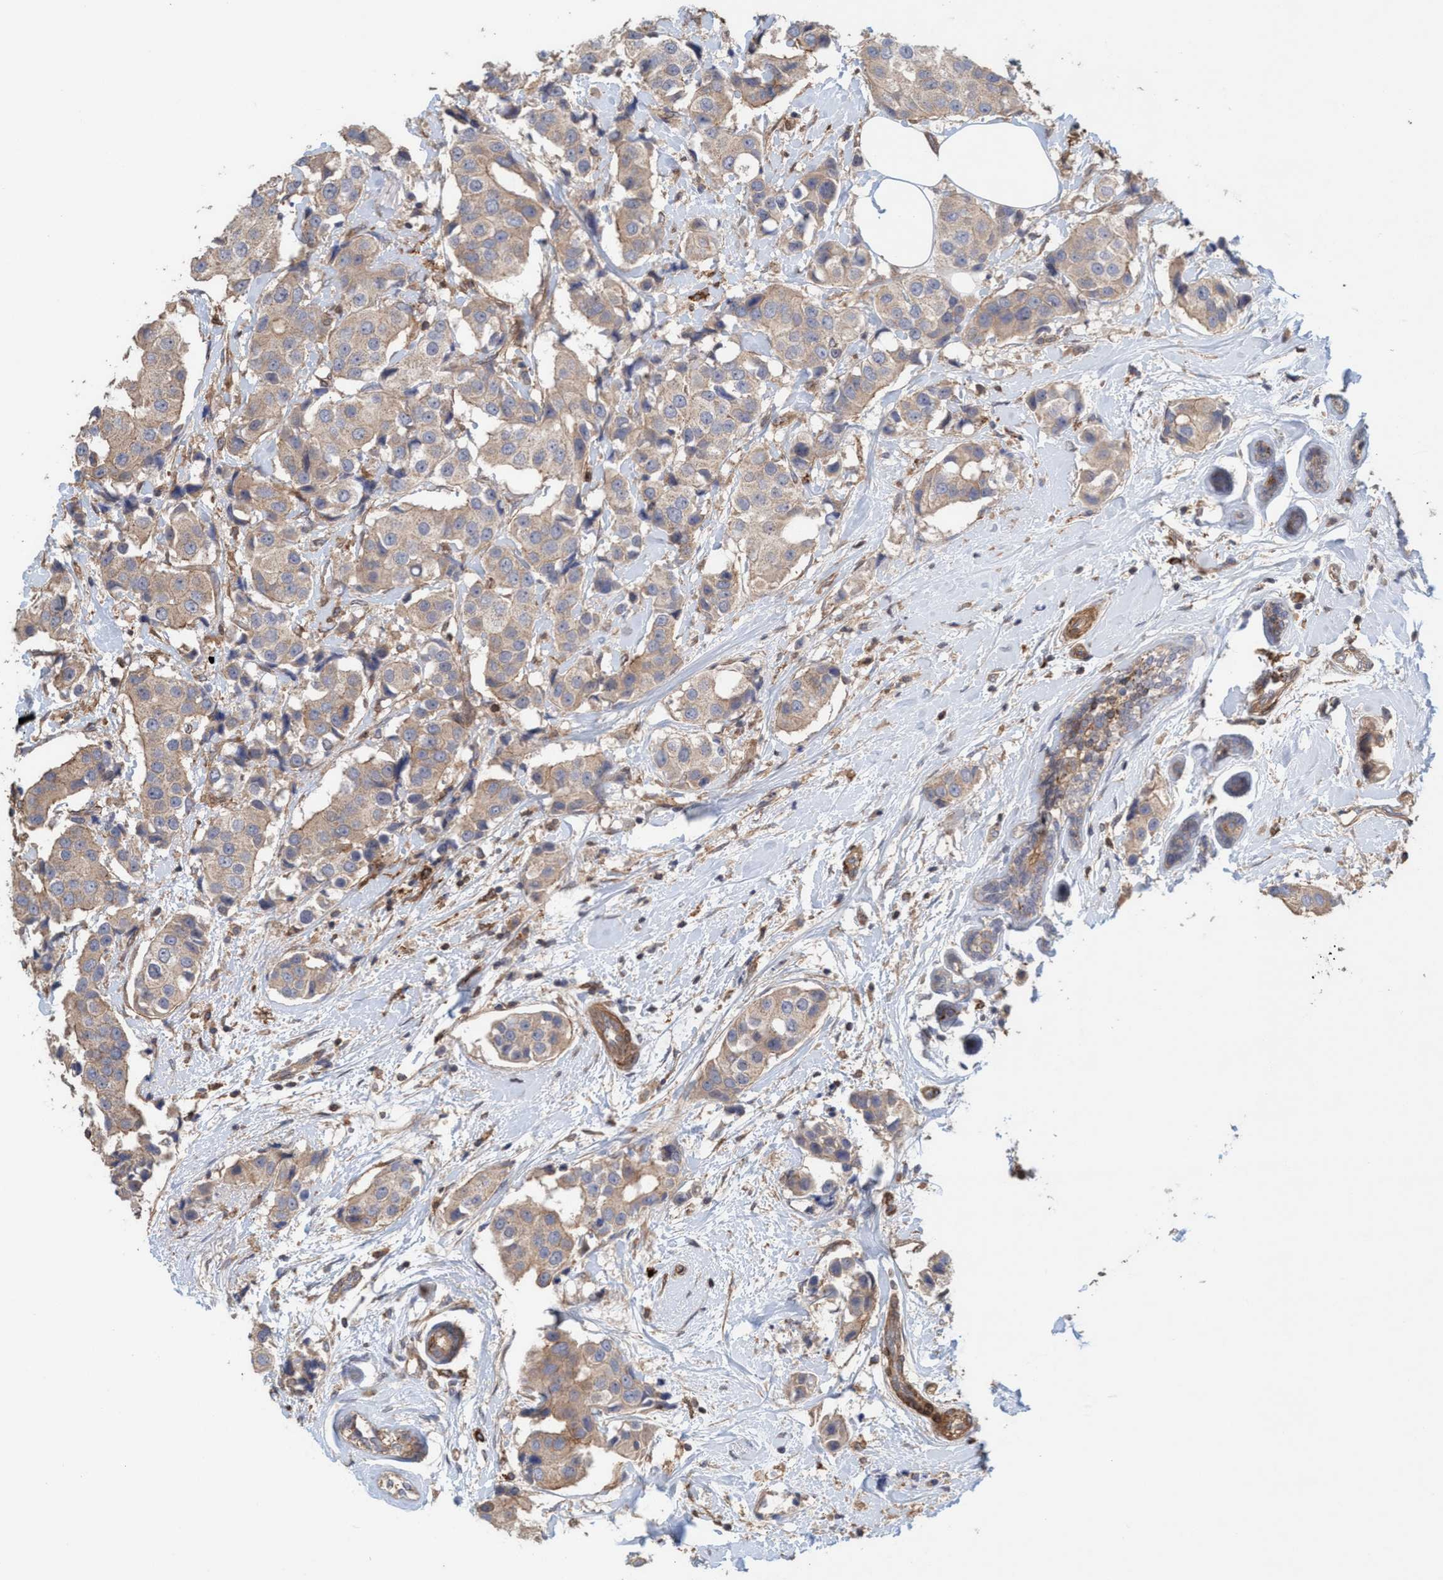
{"staining": {"intensity": "moderate", "quantity": ">75%", "location": "cytoplasmic/membranous"}, "tissue": "breast cancer", "cell_type": "Tumor cells", "image_type": "cancer", "snomed": [{"axis": "morphology", "description": "Normal tissue, NOS"}, {"axis": "morphology", "description": "Duct carcinoma"}, {"axis": "topography", "description": "Breast"}], "caption": "Protein expression by IHC demonstrates moderate cytoplasmic/membranous positivity in about >75% of tumor cells in invasive ductal carcinoma (breast). (DAB IHC with brightfield microscopy, high magnification).", "gene": "SPECC1", "patient": {"sex": "female", "age": 39}}